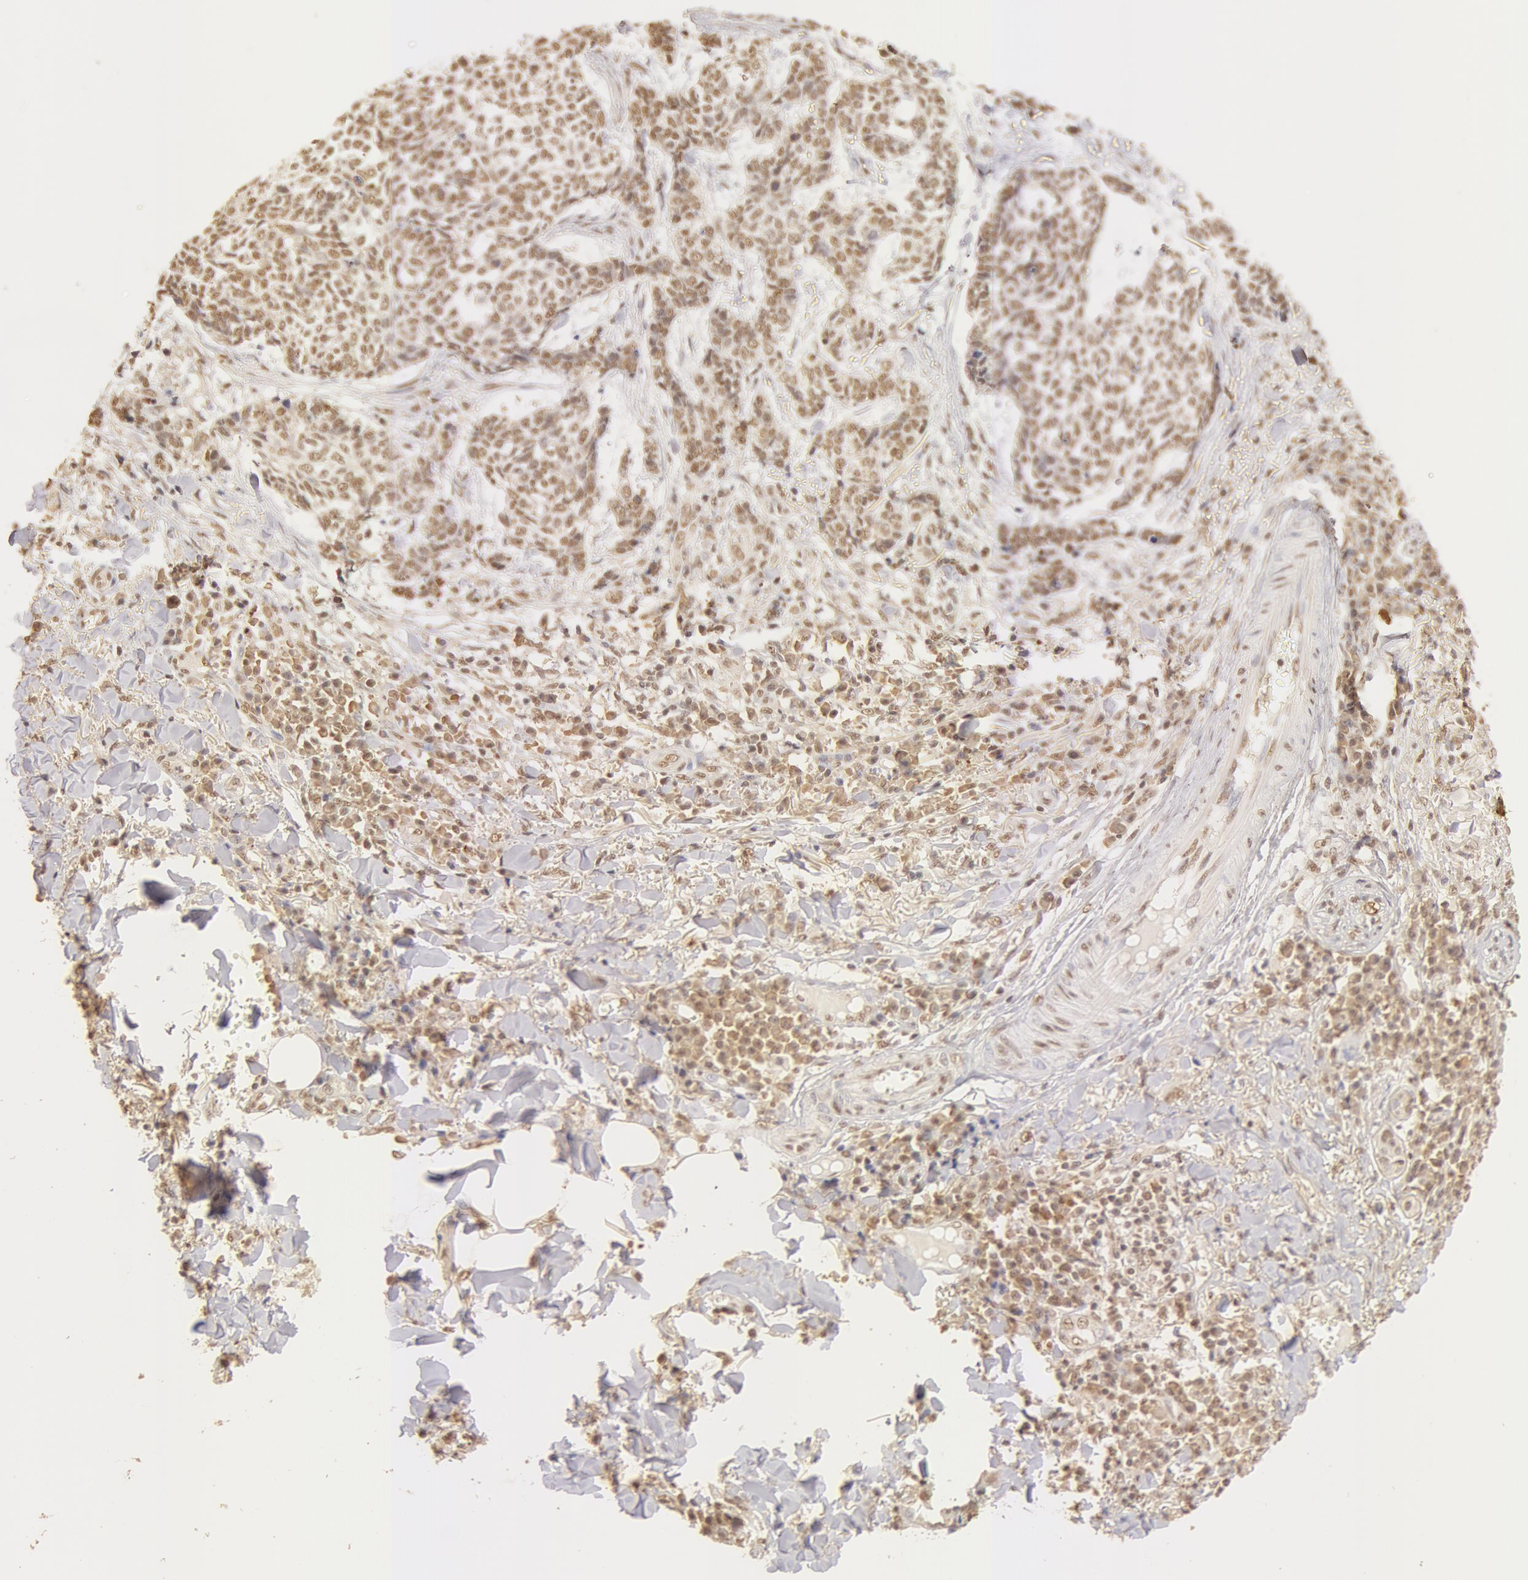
{"staining": {"intensity": "moderate", "quantity": ">75%", "location": "cytoplasmic/membranous,nuclear"}, "tissue": "skin cancer", "cell_type": "Tumor cells", "image_type": "cancer", "snomed": [{"axis": "morphology", "description": "Basal cell carcinoma"}, {"axis": "topography", "description": "Skin"}], "caption": "Immunohistochemistry image of neoplastic tissue: human skin cancer stained using IHC shows medium levels of moderate protein expression localized specifically in the cytoplasmic/membranous and nuclear of tumor cells, appearing as a cytoplasmic/membranous and nuclear brown color.", "gene": "SNRNP70", "patient": {"sex": "female", "age": 89}}